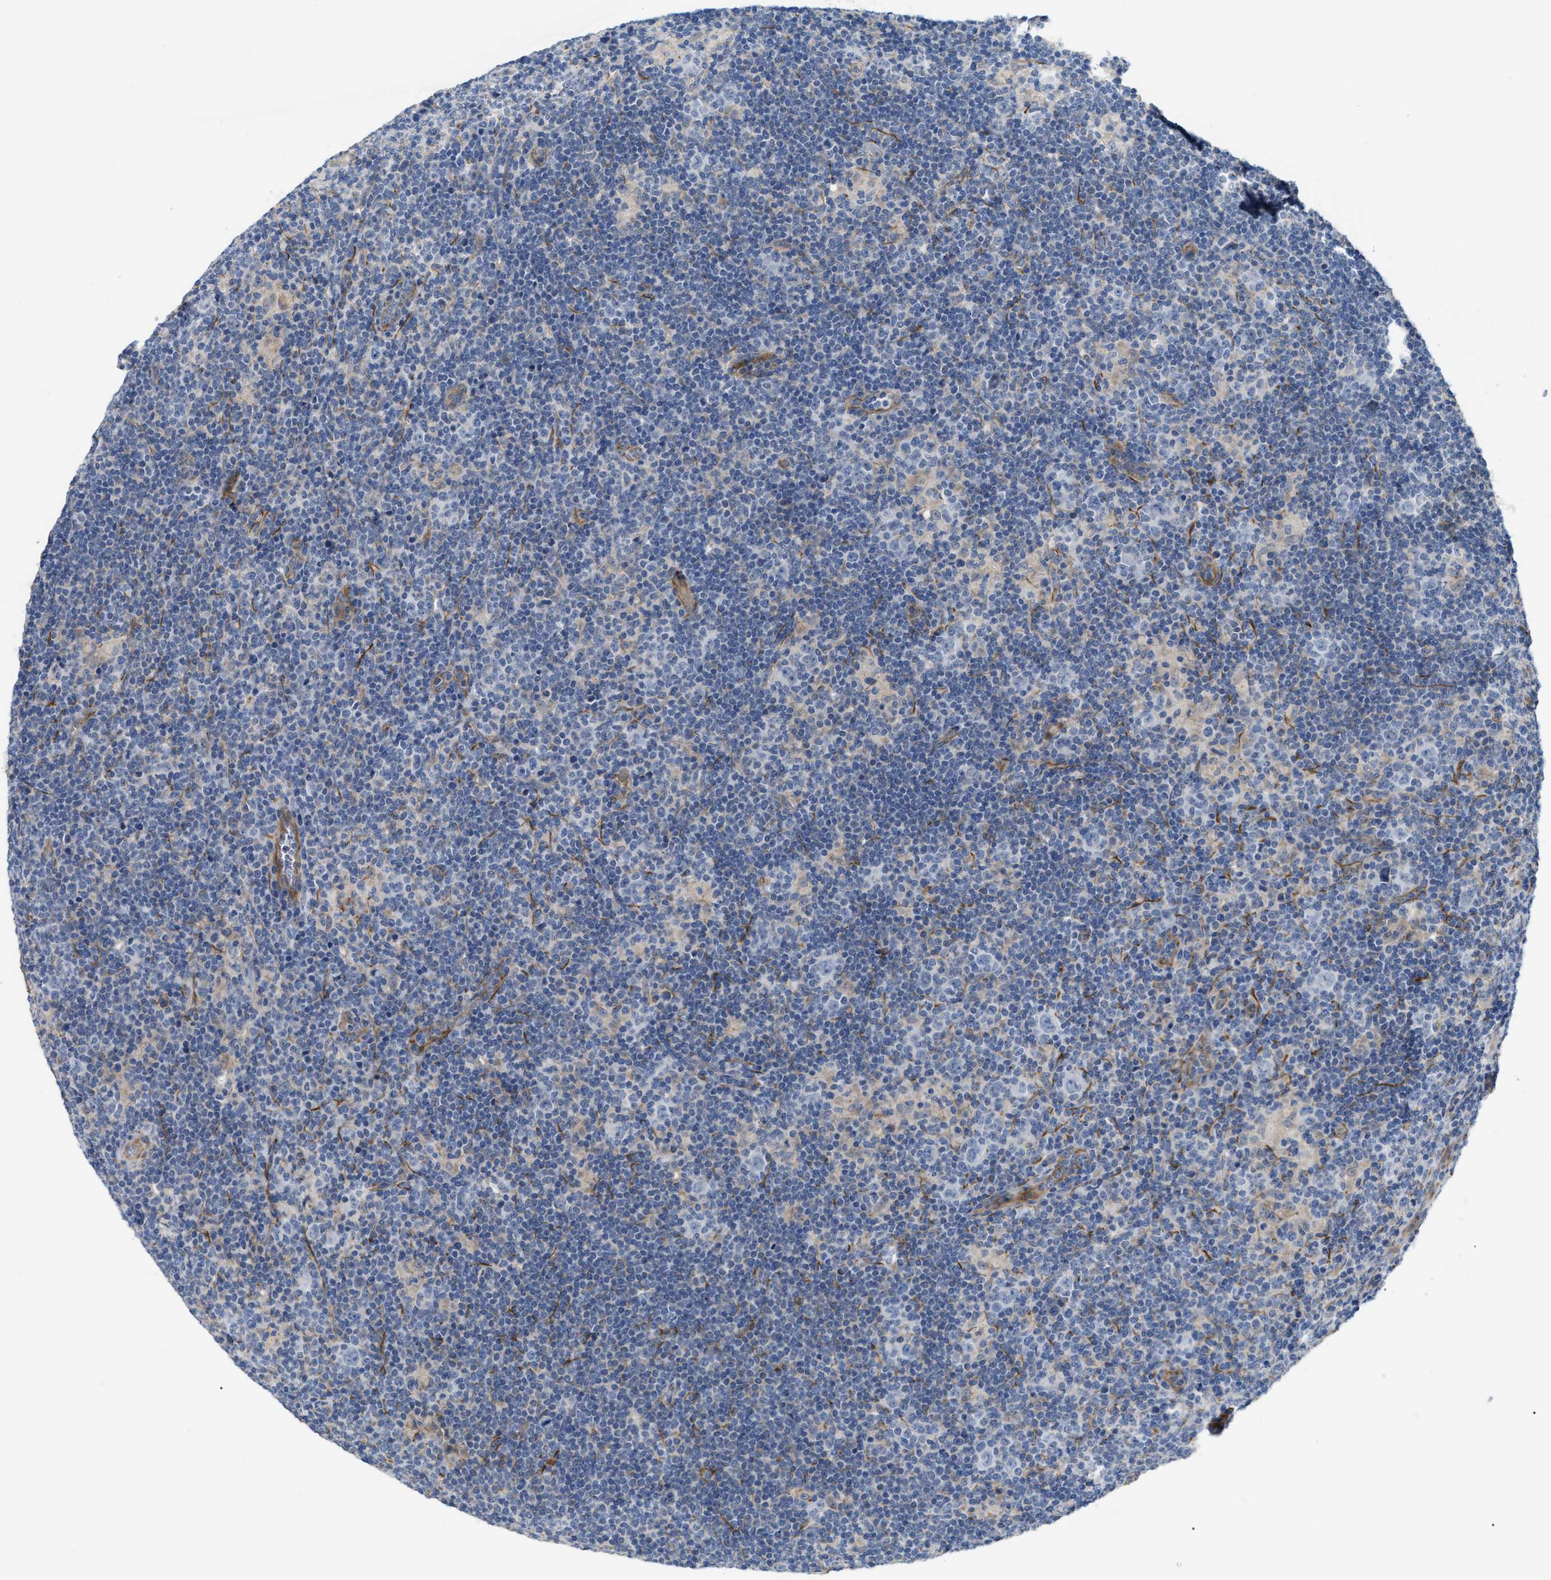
{"staining": {"intensity": "negative", "quantity": "none", "location": "none"}, "tissue": "lymphoma", "cell_type": "Tumor cells", "image_type": "cancer", "snomed": [{"axis": "morphology", "description": "Hodgkin's disease, NOS"}, {"axis": "topography", "description": "Lymph node"}], "caption": "Tumor cells show no significant positivity in Hodgkin's disease.", "gene": "DHX58", "patient": {"sex": "female", "age": 57}}